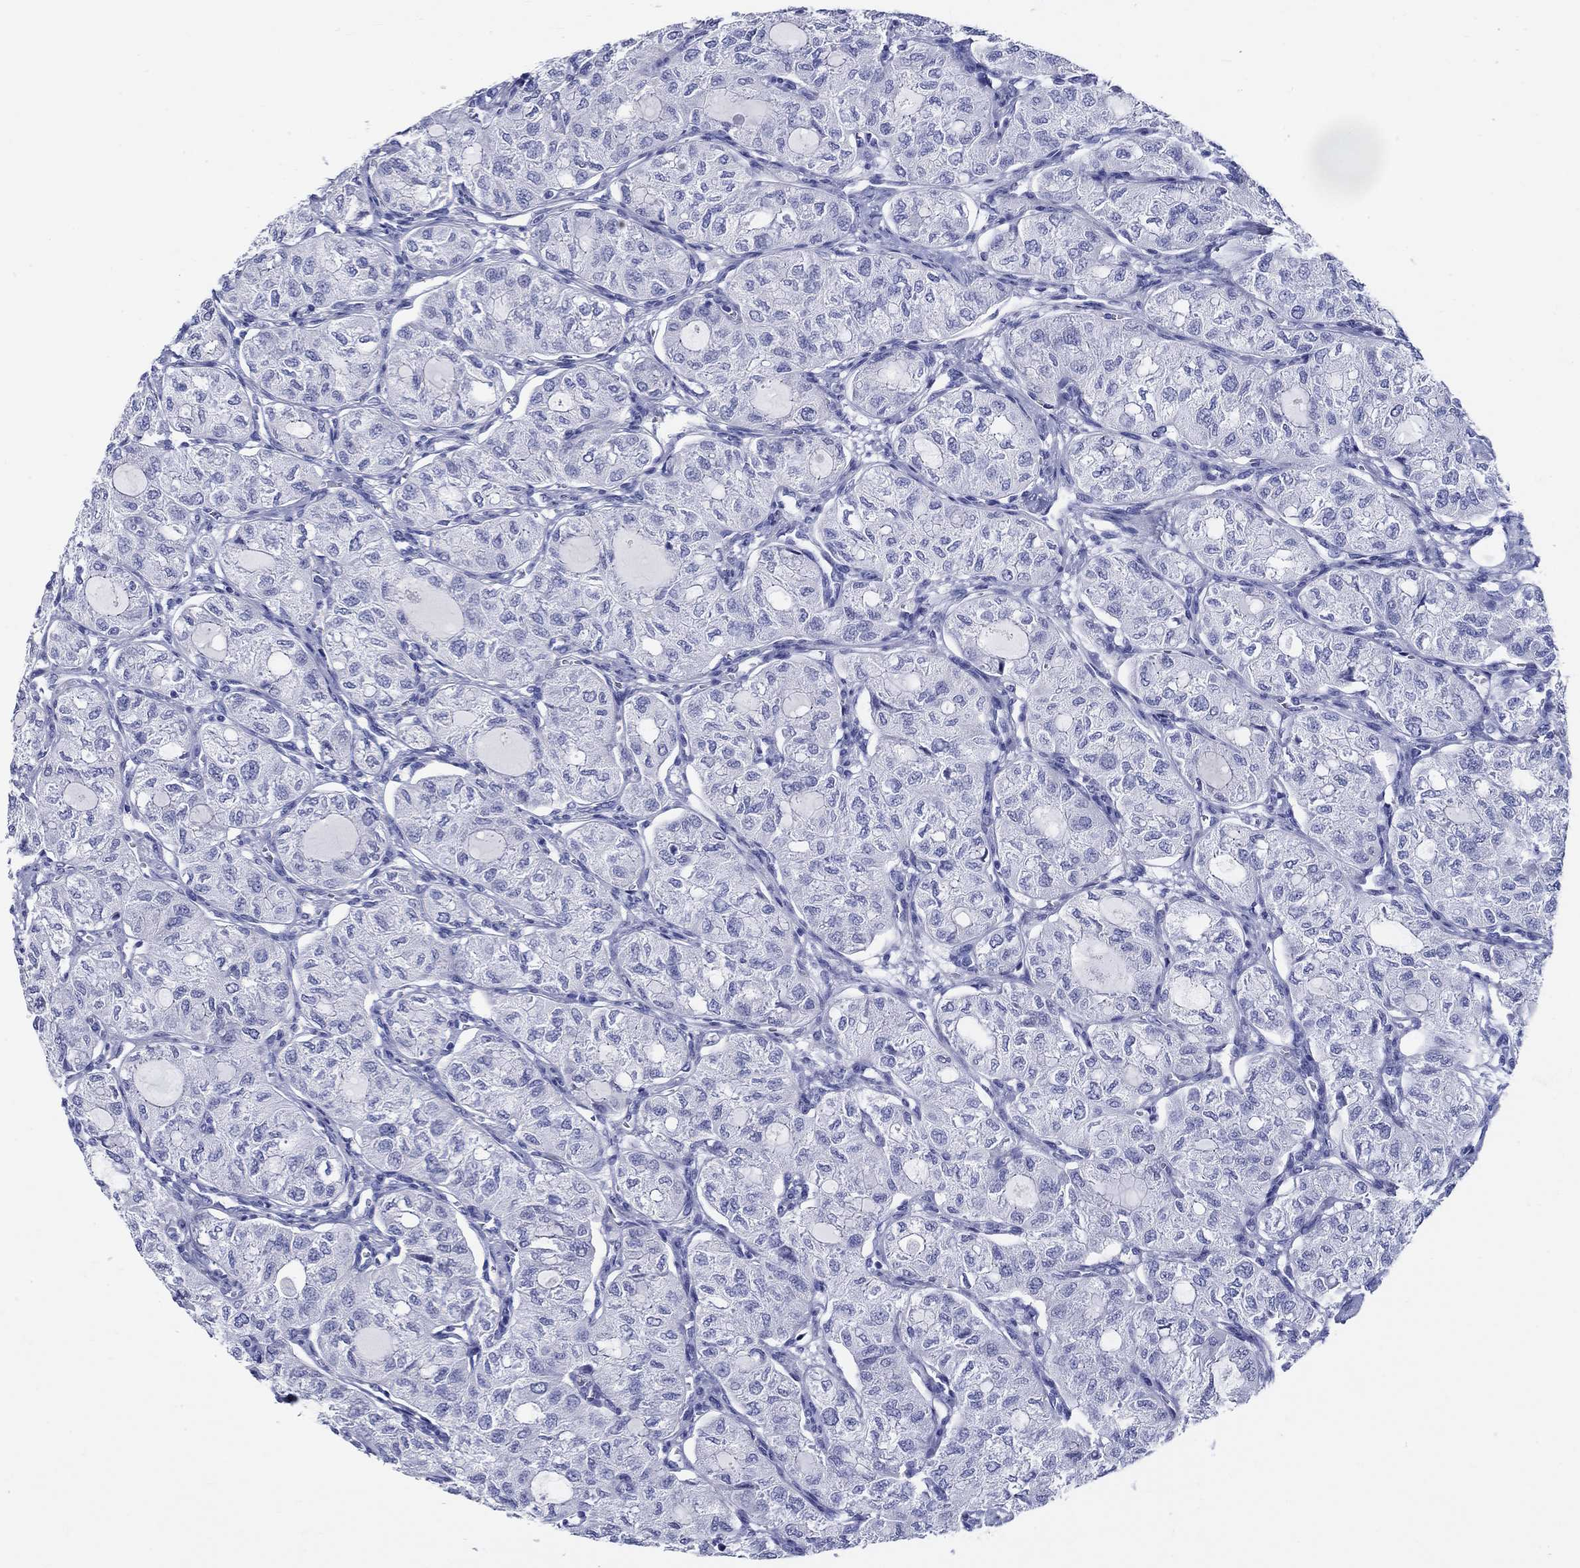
{"staining": {"intensity": "negative", "quantity": "none", "location": "none"}, "tissue": "thyroid cancer", "cell_type": "Tumor cells", "image_type": "cancer", "snomed": [{"axis": "morphology", "description": "Follicular adenoma carcinoma, NOS"}, {"axis": "topography", "description": "Thyroid gland"}], "caption": "A high-resolution histopathology image shows IHC staining of thyroid cancer (follicular adenoma carcinoma), which exhibits no significant staining in tumor cells.", "gene": "CRYGS", "patient": {"sex": "male", "age": 75}}